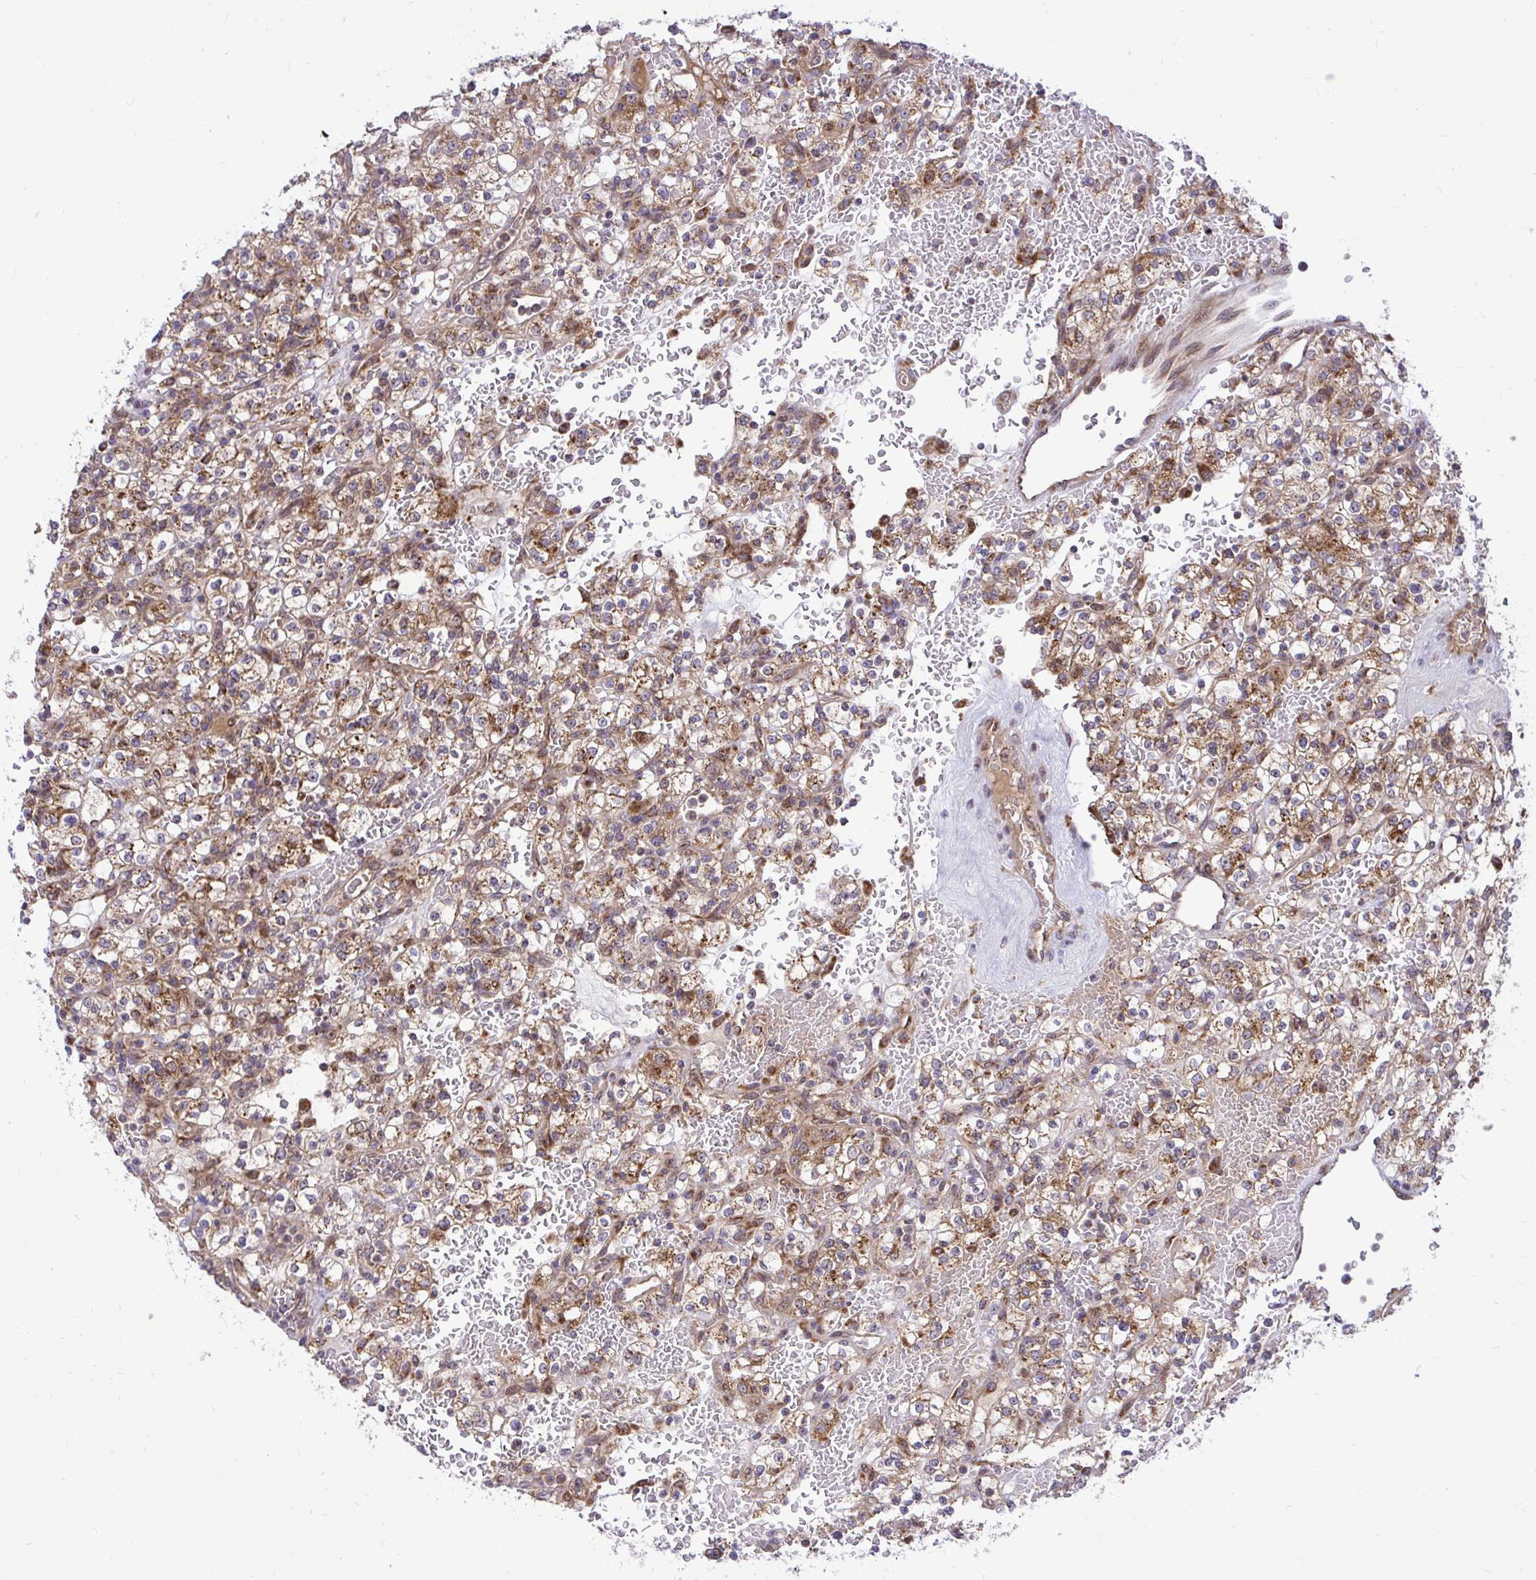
{"staining": {"intensity": "moderate", "quantity": ">75%", "location": "cytoplasmic/membranous"}, "tissue": "renal cancer", "cell_type": "Tumor cells", "image_type": "cancer", "snomed": [{"axis": "morphology", "description": "Normal tissue, NOS"}, {"axis": "morphology", "description": "Adenocarcinoma, NOS"}, {"axis": "topography", "description": "Kidney"}], "caption": "A brown stain highlights moderate cytoplasmic/membranous expression of a protein in human renal cancer (adenocarcinoma) tumor cells.", "gene": "VTI1B", "patient": {"sex": "female", "age": 72}}